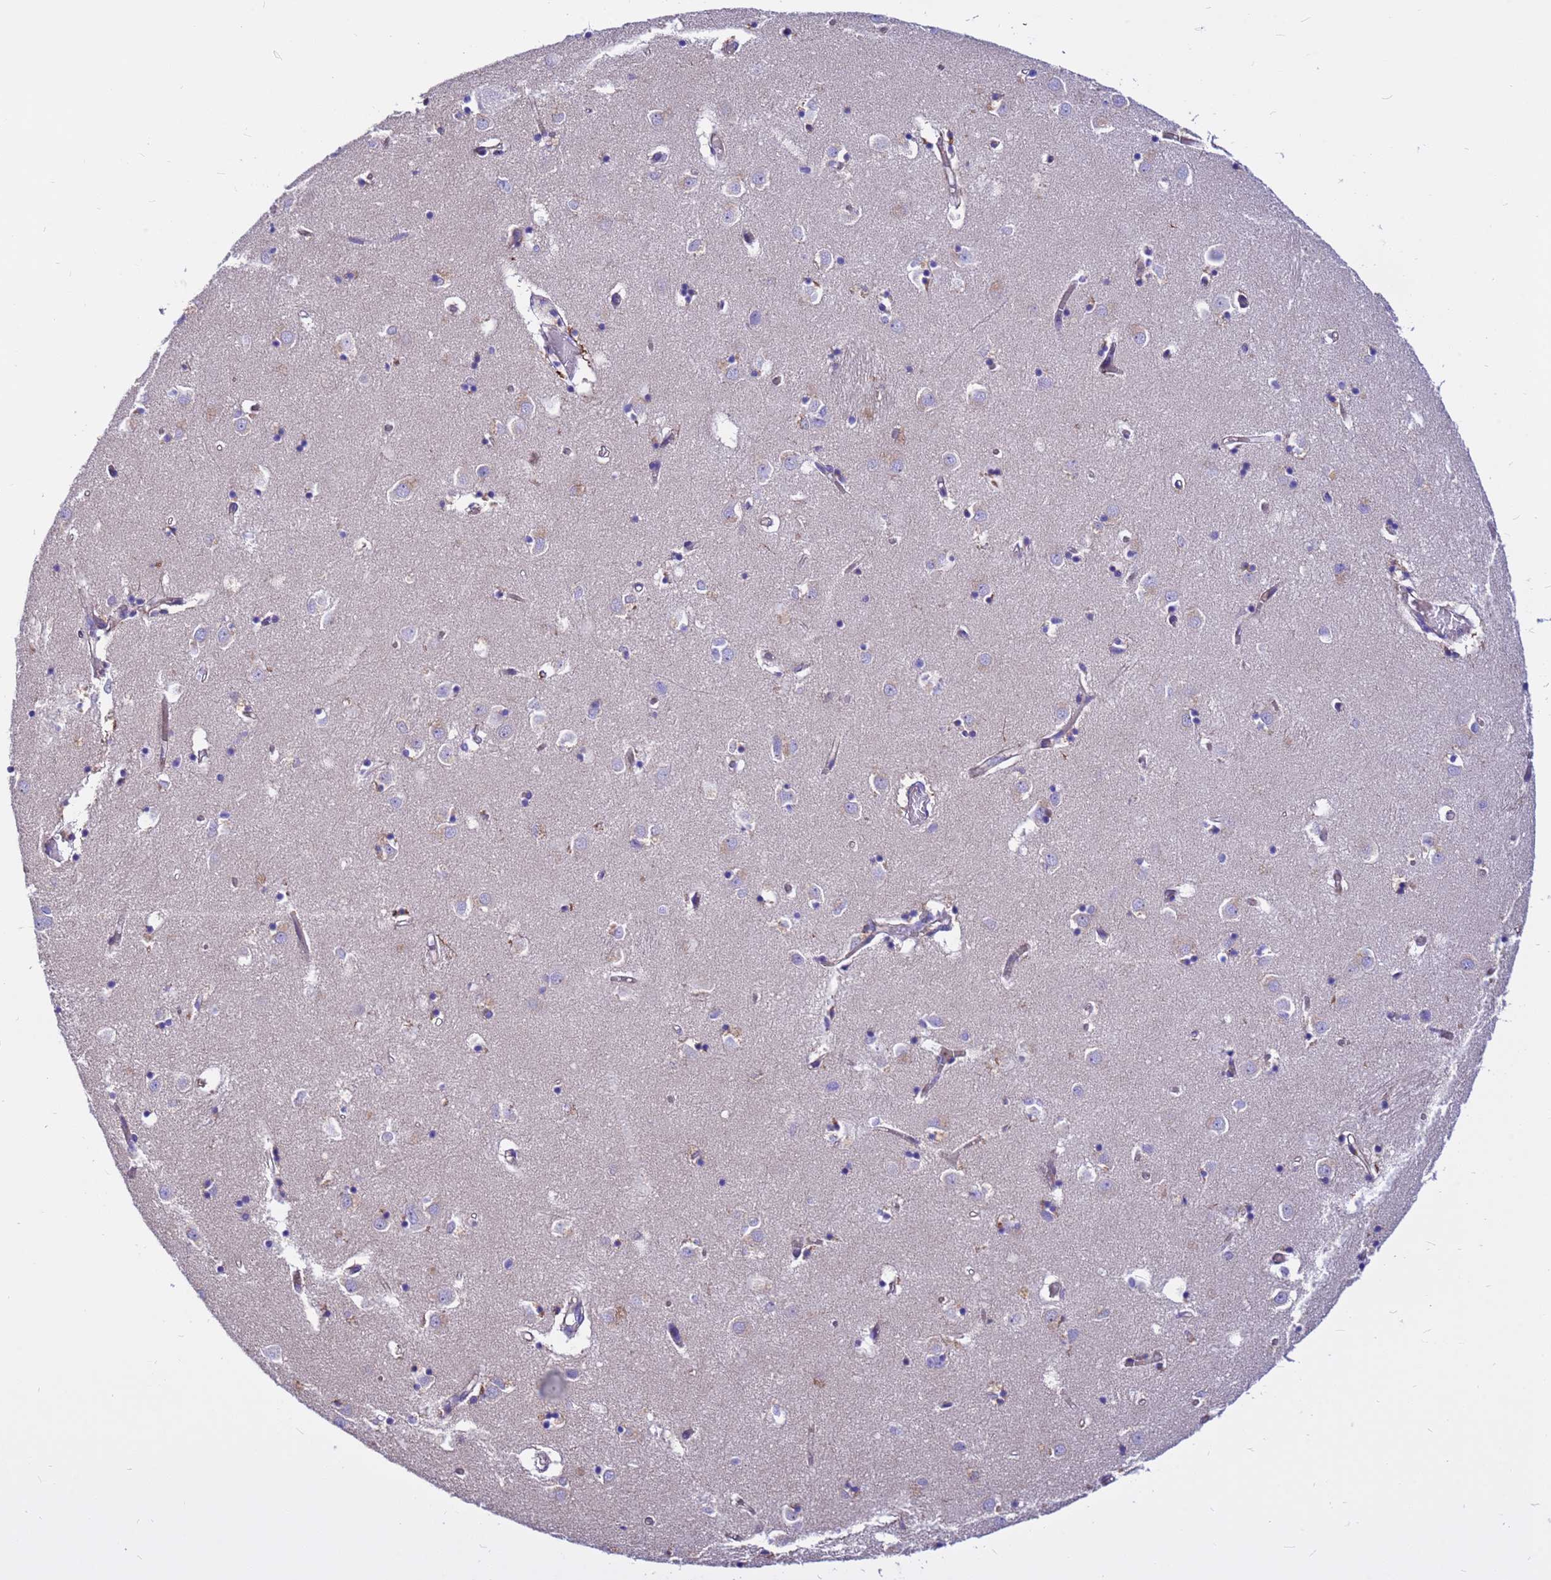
{"staining": {"intensity": "negative", "quantity": "none", "location": "none"}, "tissue": "caudate", "cell_type": "Glial cells", "image_type": "normal", "snomed": [{"axis": "morphology", "description": "Normal tissue, NOS"}, {"axis": "topography", "description": "Lateral ventricle wall"}], "caption": "Glial cells show no significant expression in unremarkable caudate. (Brightfield microscopy of DAB IHC at high magnification).", "gene": "CRHBP", "patient": {"sex": "male", "age": 70}}